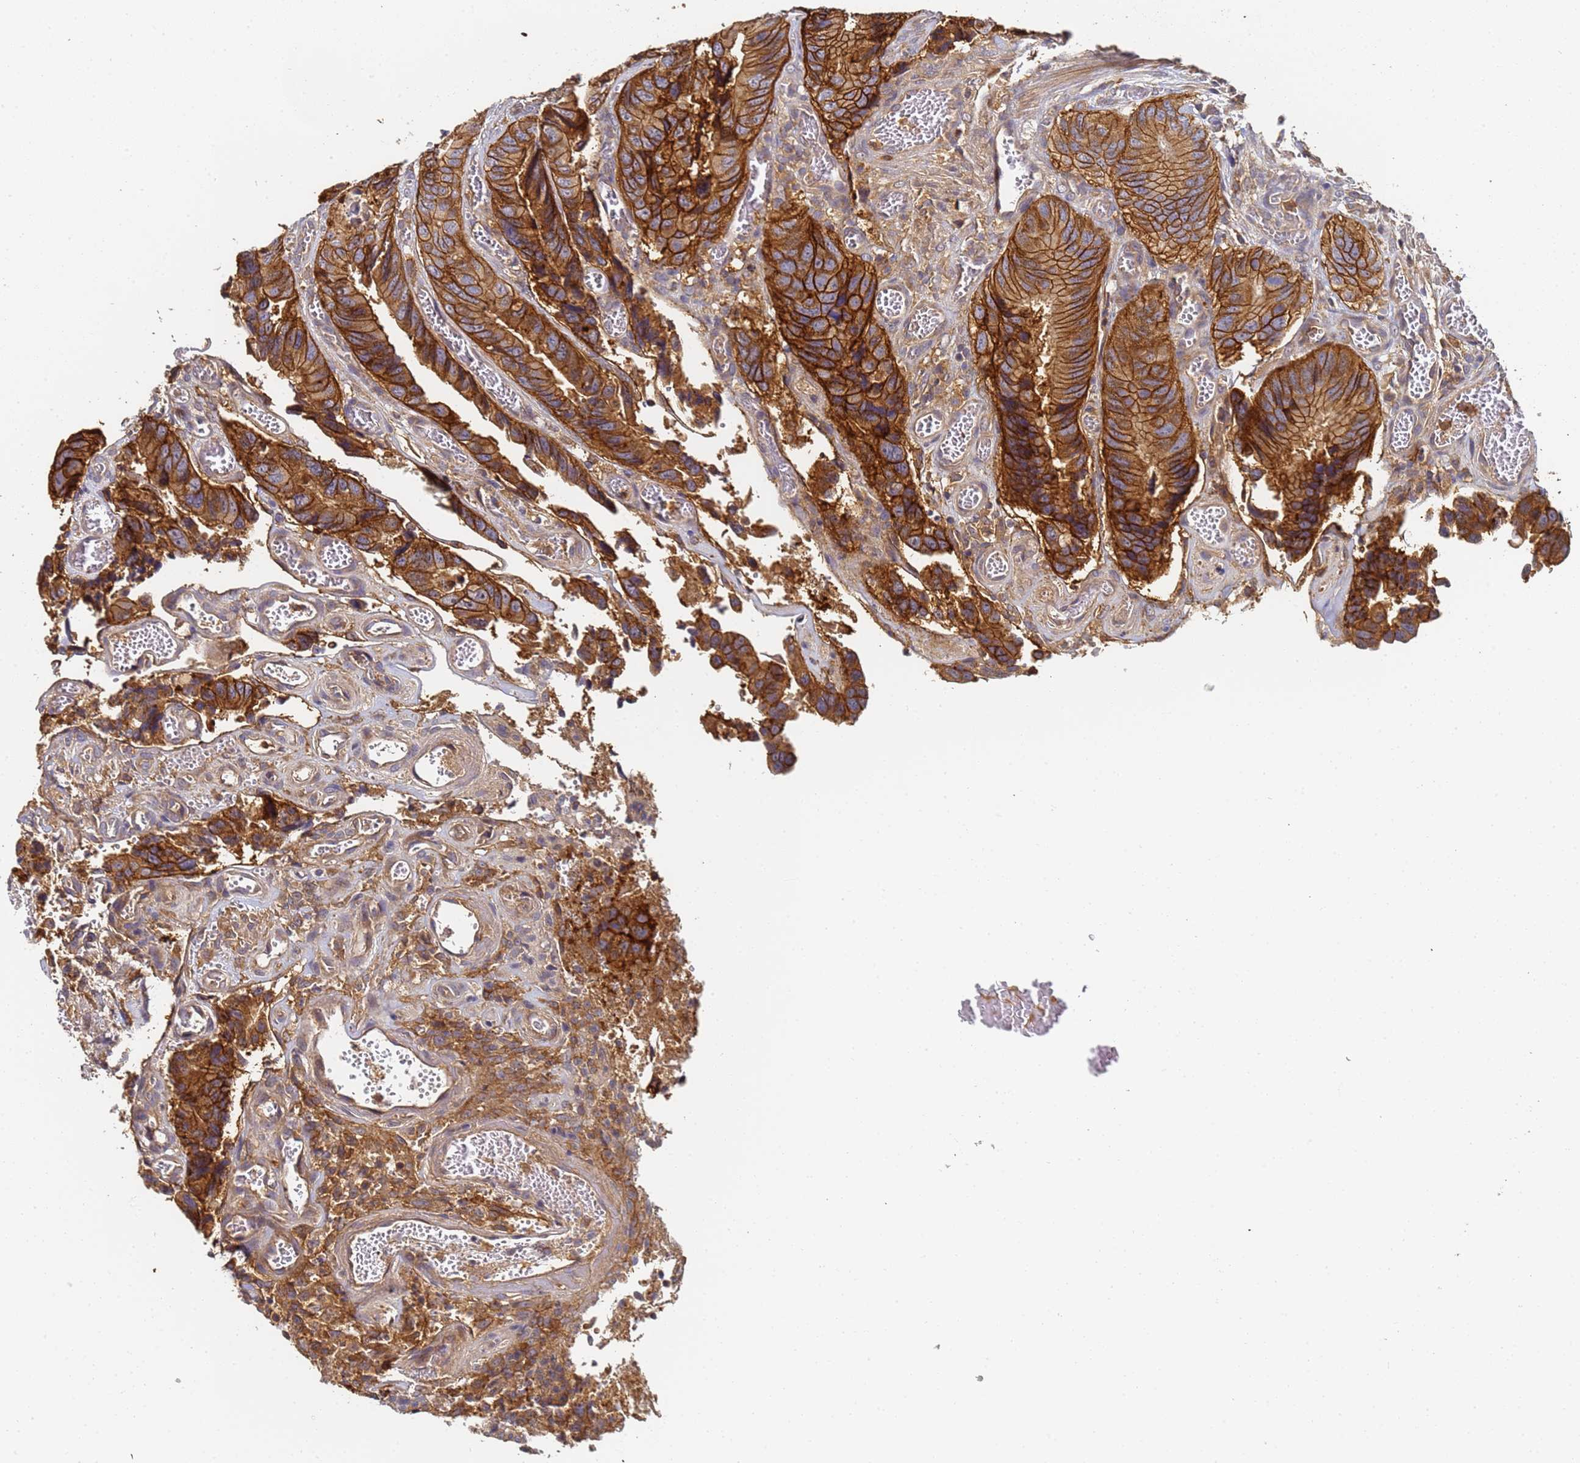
{"staining": {"intensity": "strong", "quantity": ">75%", "location": "cytoplasmic/membranous"}, "tissue": "colorectal cancer", "cell_type": "Tumor cells", "image_type": "cancer", "snomed": [{"axis": "morphology", "description": "Adenocarcinoma, NOS"}, {"axis": "topography", "description": "Colon"}], "caption": "About >75% of tumor cells in human adenocarcinoma (colorectal) reveal strong cytoplasmic/membranous protein expression as visualized by brown immunohistochemical staining.", "gene": "LRRC69", "patient": {"sex": "male", "age": 84}}